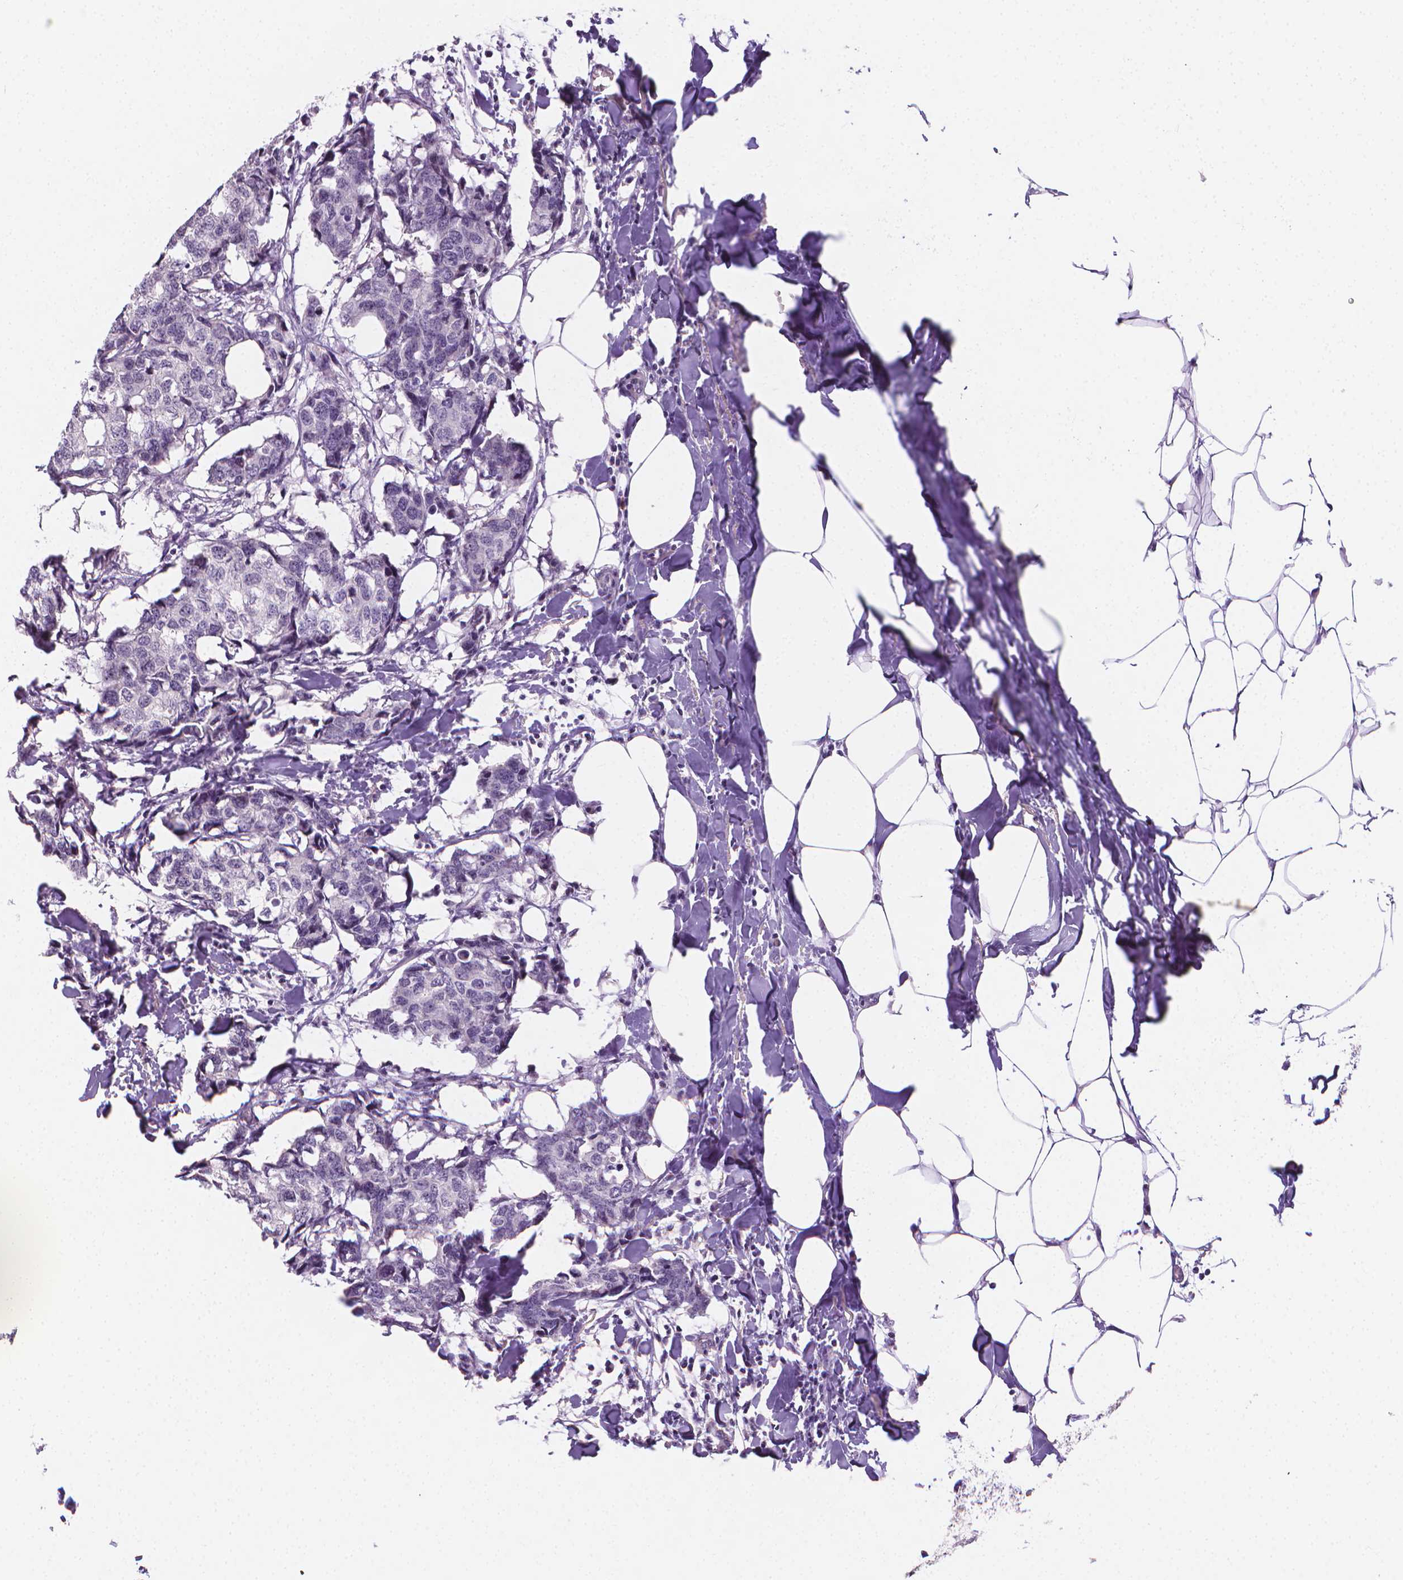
{"staining": {"intensity": "negative", "quantity": "none", "location": "none"}, "tissue": "breast cancer", "cell_type": "Tumor cells", "image_type": "cancer", "snomed": [{"axis": "morphology", "description": "Duct carcinoma"}, {"axis": "topography", "description": "Breast"}], "caption": "Breast invasive ductal carcinoma was stained to show a protein in brown. There is no significant expression in tumor cells.", "gene": "NCAN", "patient": {"sex": "female", "age": 27}}